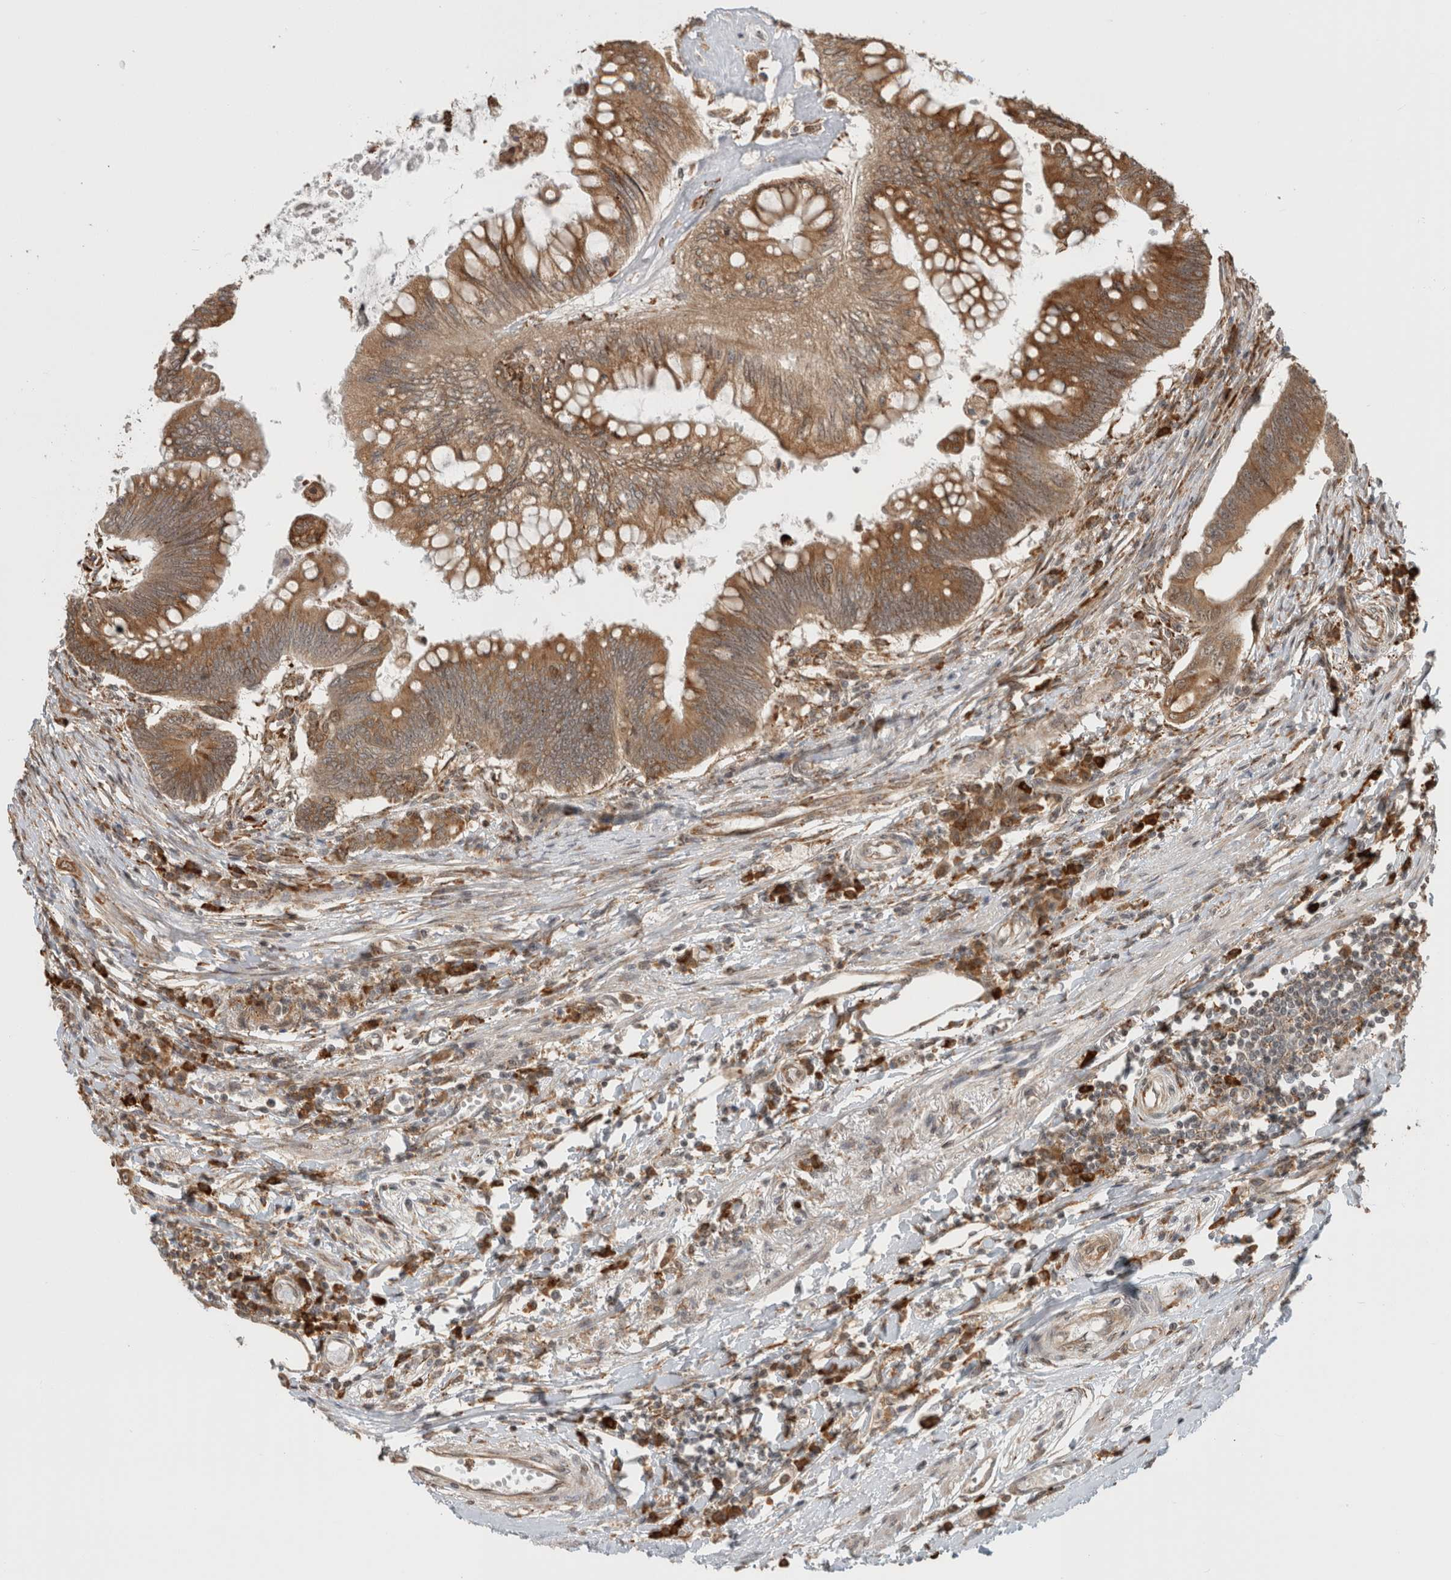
{"staining": {"intensity": "moderate", "quantity": ">75%", "location": "cytoplasmic/membranous"}, "tissue": "colorectal cancer", "cell_type": "Tumor cells", "image_type": "cancer", "snomed": [{"axis": "morphology", "description": "Adenoma, NOS"}, {"axis": "morphology", "description": "Adenocarcinoma, NOS"}, {"axis": "topography", "description": "Colon"}], "caption": "The immunohistochemical stain labels moderate cytoplasmic/membranous positivity in tumor cells of colorectal adenoma tissue.", "gene": "MS4A7", "patient": {"sex": "male", "age": 79}}